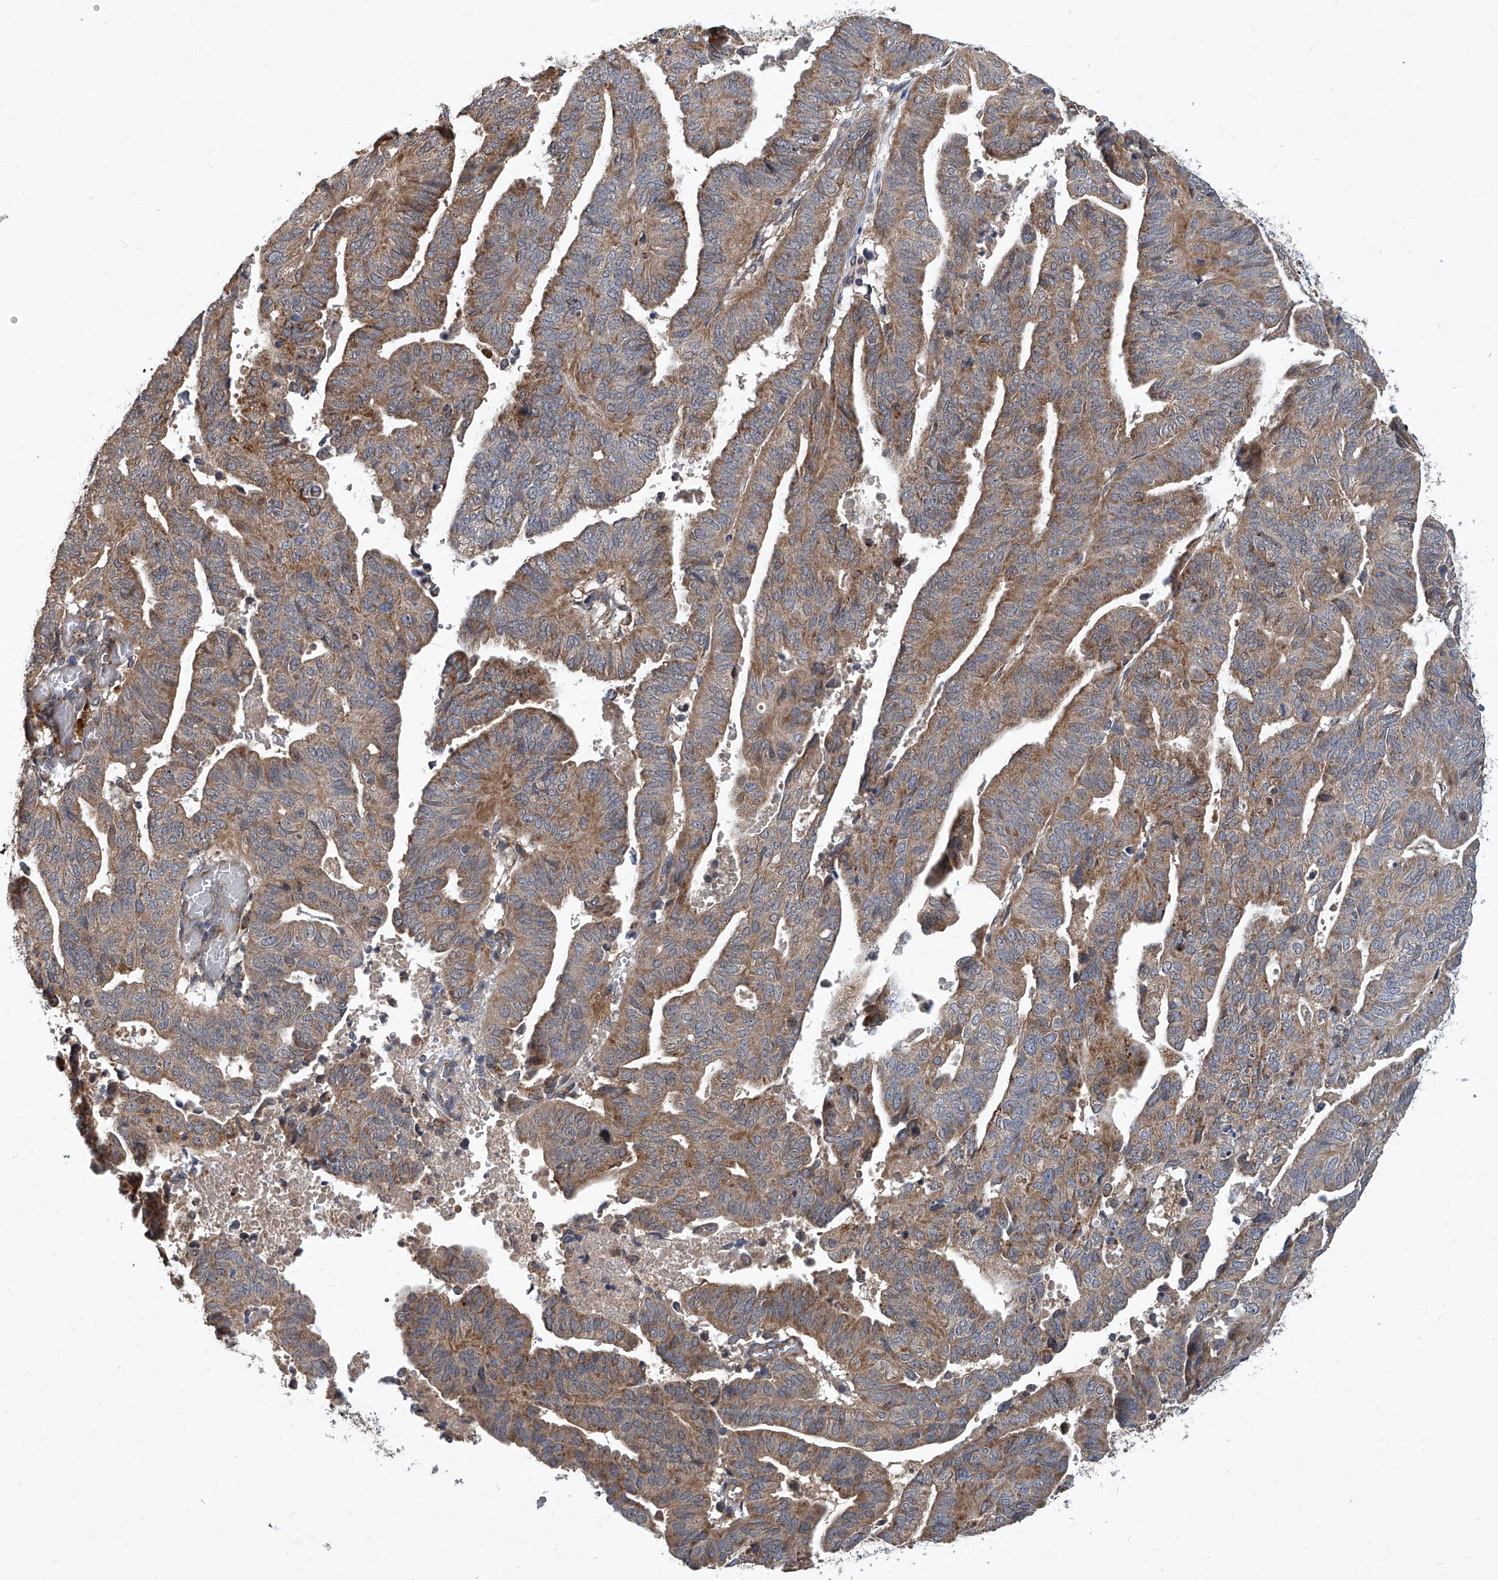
{"staining": {"intensity": "moderate", "quantity": ">75%", "location": "cytoplasmic/membranous"}, "tissue": "endometrial cancer", "cell_type": "Tumor cells", "image_type": "cancer", "snomed": [{"axis": "morphology", "description": "Adenocarcinoma, NOS"}, {"axis": "topography", "description": "Uterus"}], "caption": "Immunohistochemistry (IHC) of endometrial adenocarcinoma reveals medium levels of moderate cytoplasmic/membranous expression in about >75% of tumor cells. Using DAB (3,3'-diaminobenzidine) (brown) and hematoxylin (blue) stains, captured at high magnification using brightfield microscopy.", "gene": "TNFRSF13B", "patient": {"sex": "female", "age": 77}}